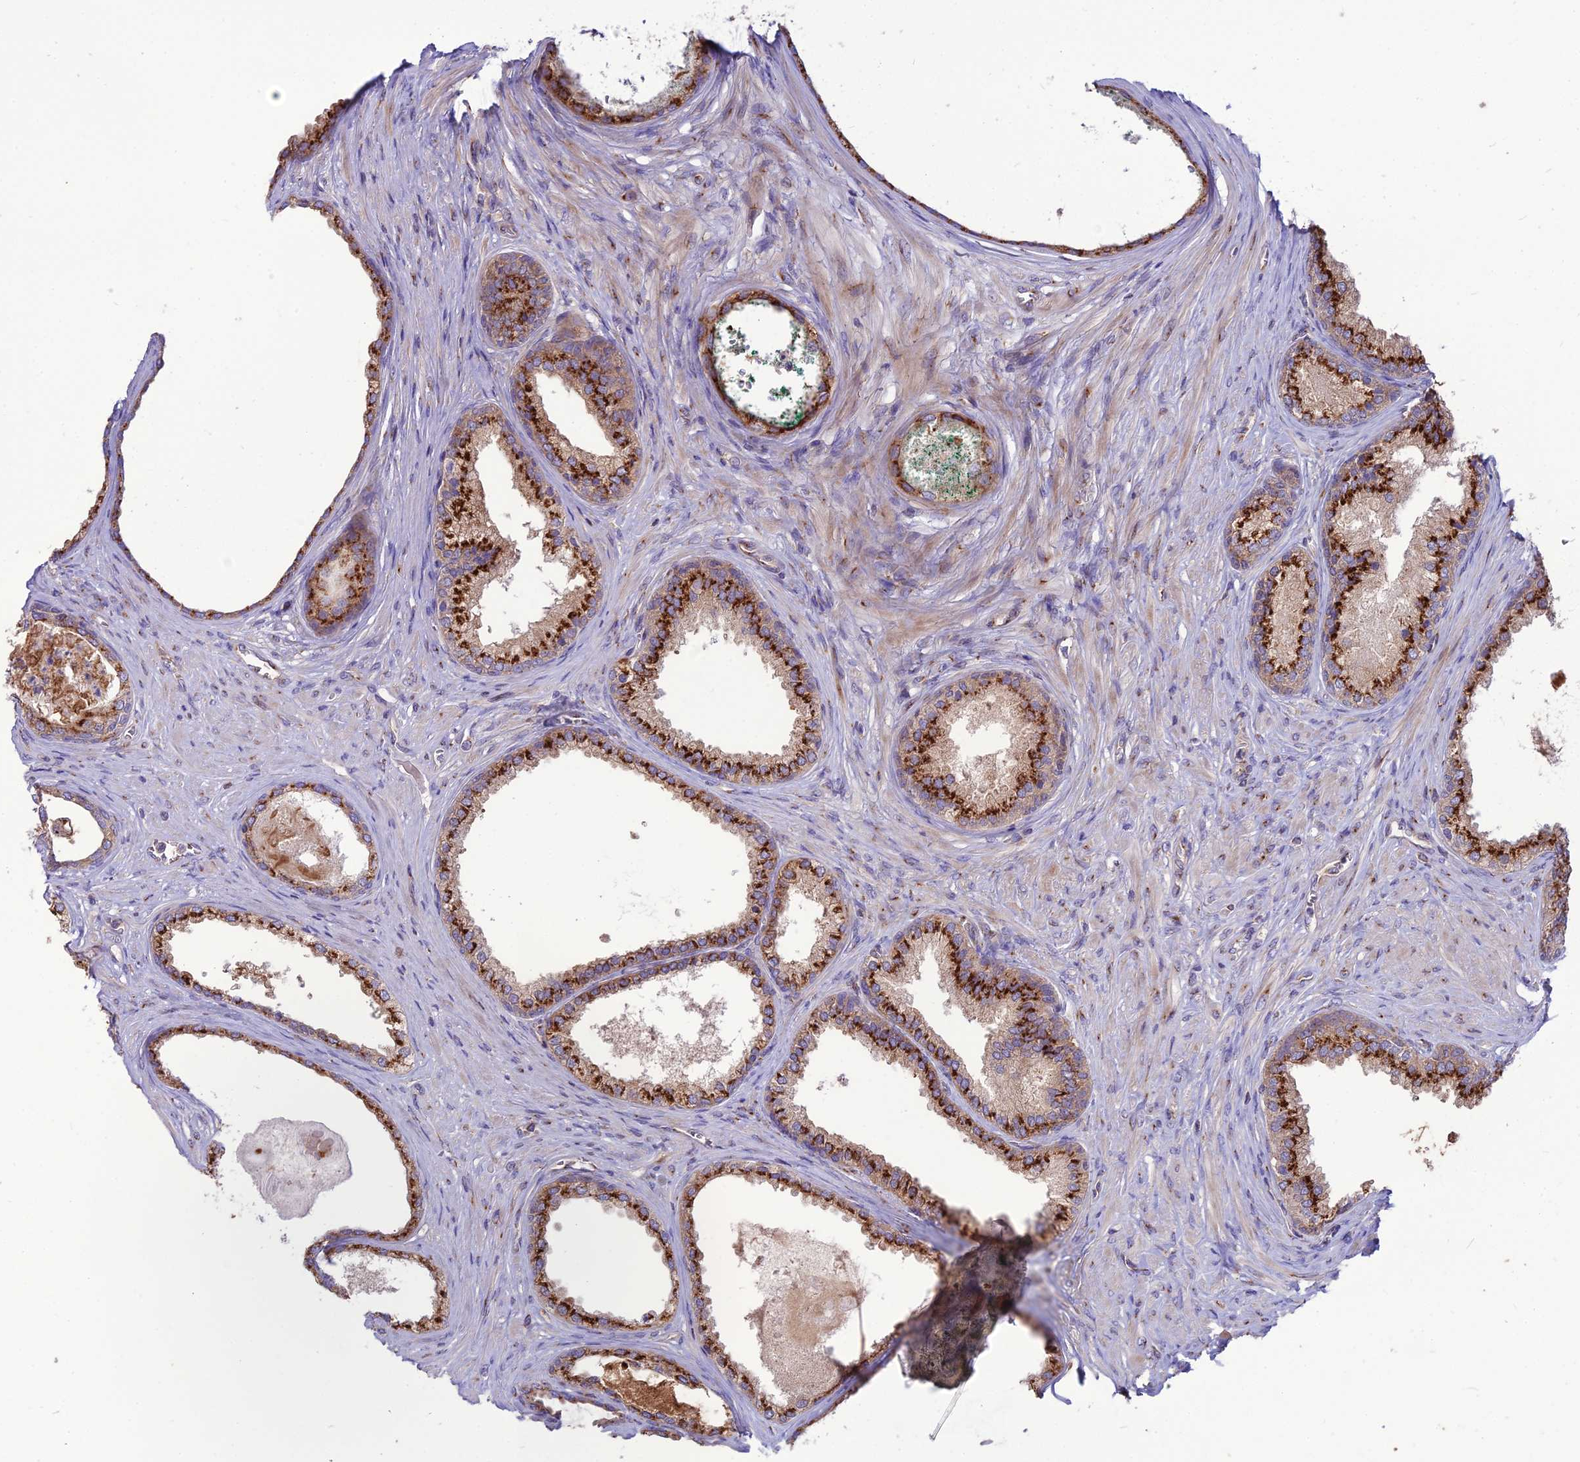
{"staining": {"intensity": "strong", "quantity": "25%-75%", "location": "cytoplasmic/membranous"}, "tissue": "prostate cancer", "cell_type": "Tumor cells", "image_type": "cancer", "snomed": [{"axis": "morphology", "description": "Adenocarcinoma, Low grade"}, {"axis": "topography", "description": "Prostate"}], "caption": "Strong cytoplasmic/membranous protein expression is present in approximately 25%-75% of tumor cells in prostate cancer. The staining is performed using DAB (3,3'-diaminobenzidine) brown chromogen to label protein expression. The nuclei are counter-stained blue using hematoxylin.", "gene": "SPRYD7", "patient": {"sex": "male", "age": 71}}